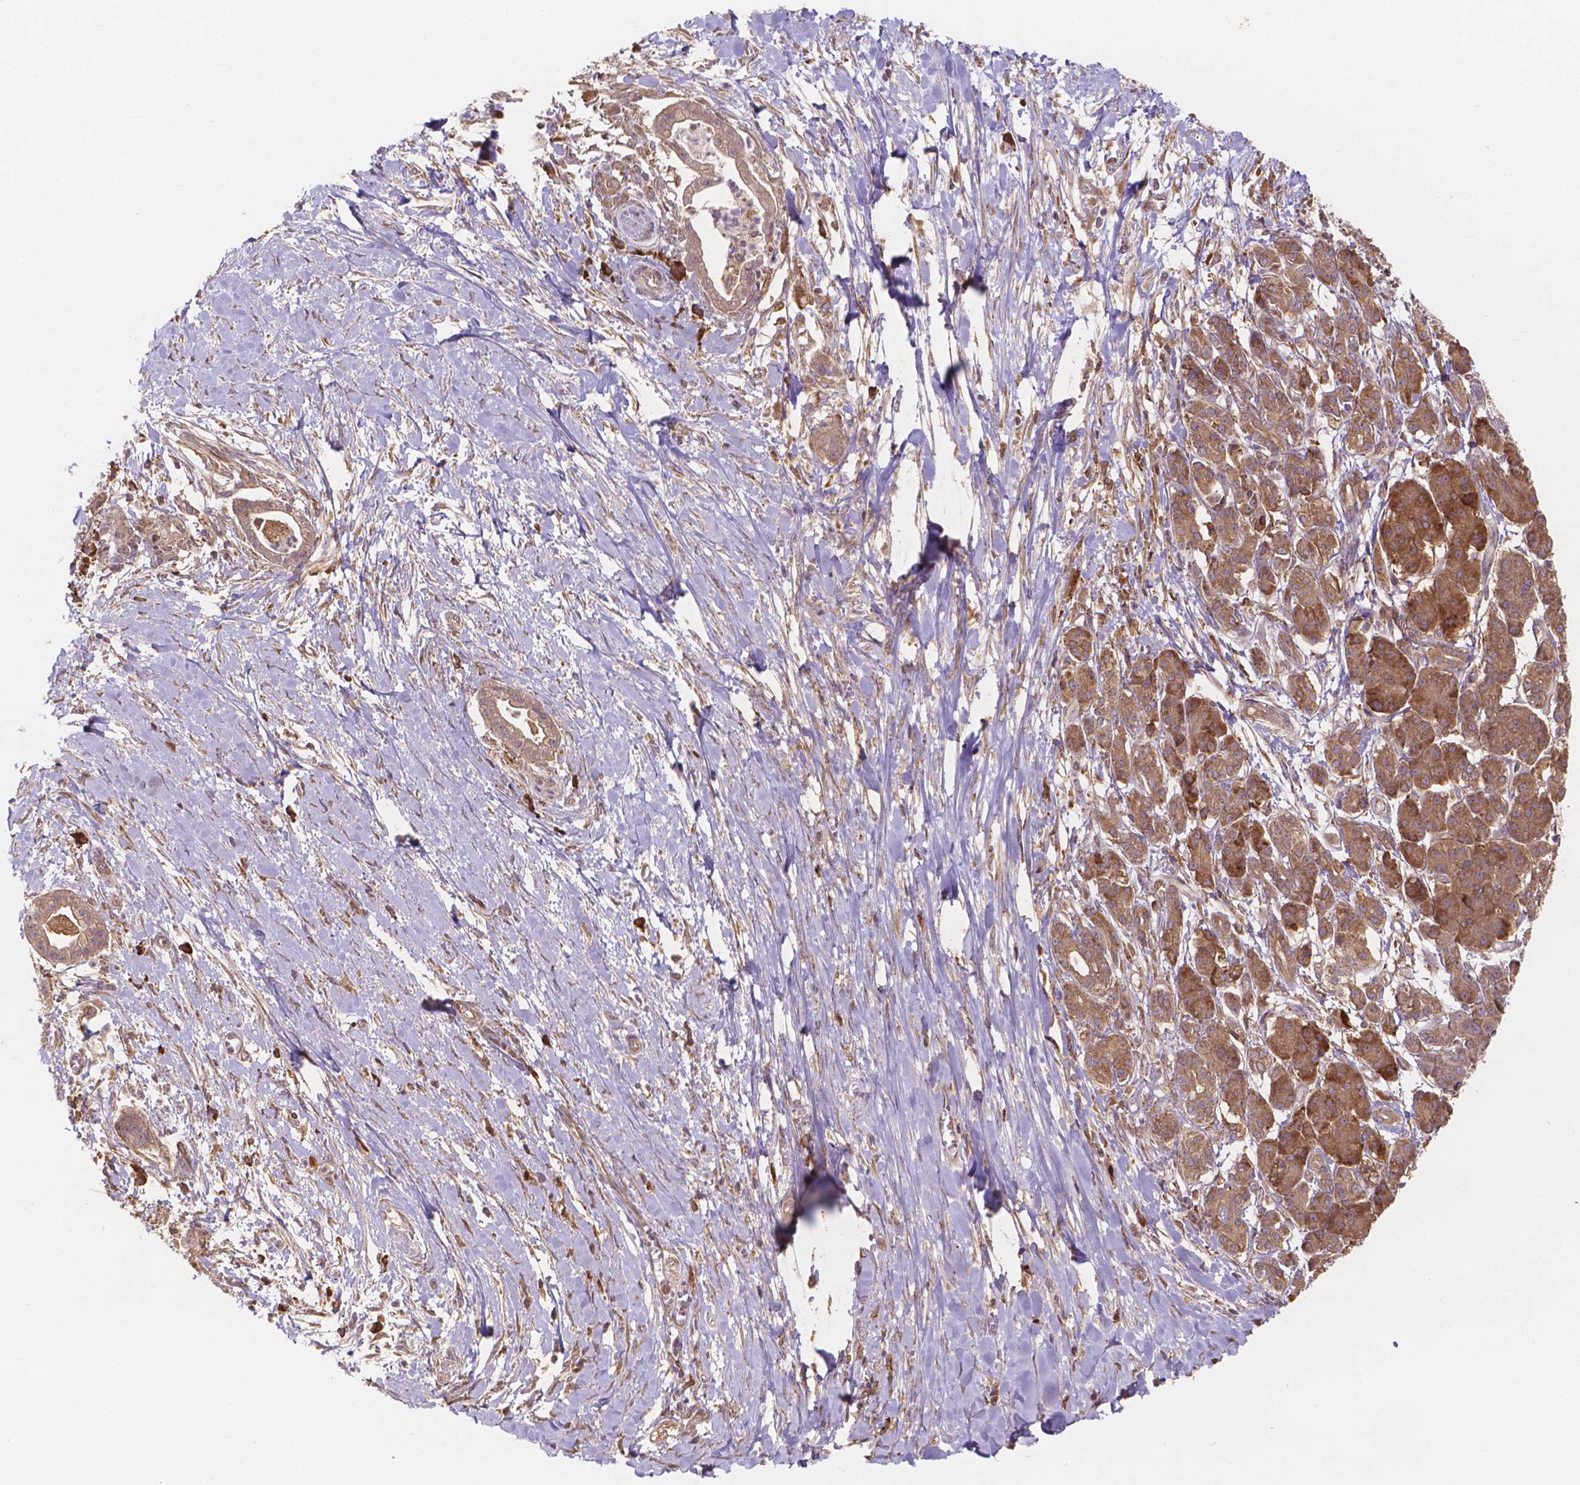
{"staining": {"intensity": "weak", "quantity": ">75%", "location": "cytoplasmic/membranous"}, "tissue": "pancreatic cancer", "cell_type": "Tumor cells", "image_type": "cancer", "snomed": [{"axis": "morphology", "description": "Normal tissue, NOS"}, {"axis": "morphology", "description": "Adenocarcinoma, NOS"}, {"axis": "topography", "description": "Lymph node"}, {"axis": "topography", "description": "Pancreas"}], "caption": "Tumor cells display low levels of weak cytoplasmic/membranous positivity in about >75% of cells in pancreatic cancer. (DAB (3,3'-diaminobenzidine) IHC, brown staining for protein, blue staining for nuclei).", "gene": "TAB2", "patient": {"sex": "female", "age": 58}}